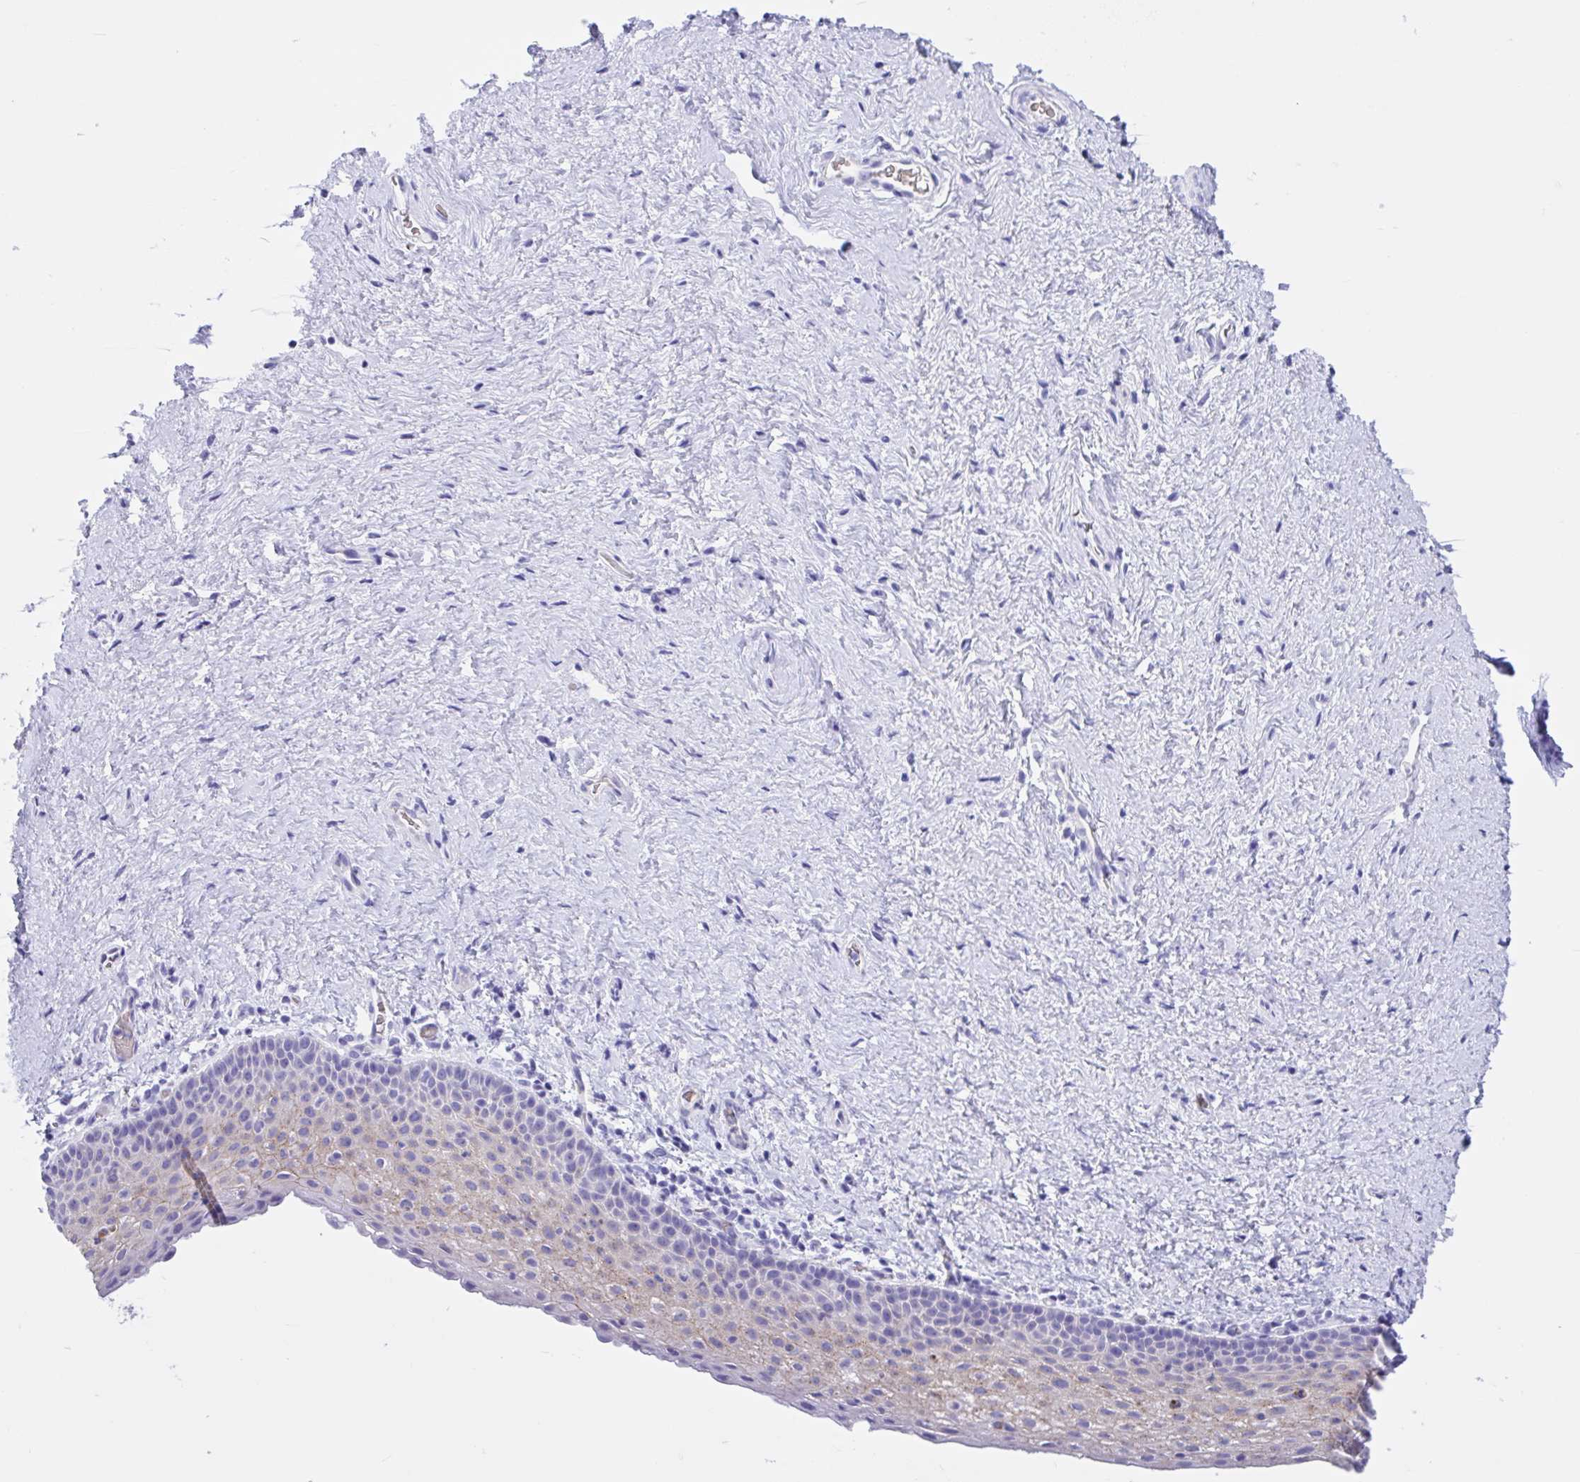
{"staining": {"intensity": "moderate", "quantity": "<25%", "location": "cytoplasmic/membranous"}, "tissue": "vagina", "cell_type": "Squamous epithelial cells", "image_type": "normal", "snomed": [{"axis": "morphology", "description": "Normal tissue, NOS"}, {"axis": "topography", "description": "Vagina"}], "caption": "Protein expression by immunohistochemistry shows moderate cytoplasmic/membranous staining in about <25% of squamous epithelial cells in benign vagina.", "gene": "TMEM79", "patient": {"sex": "female", "age": 61}}